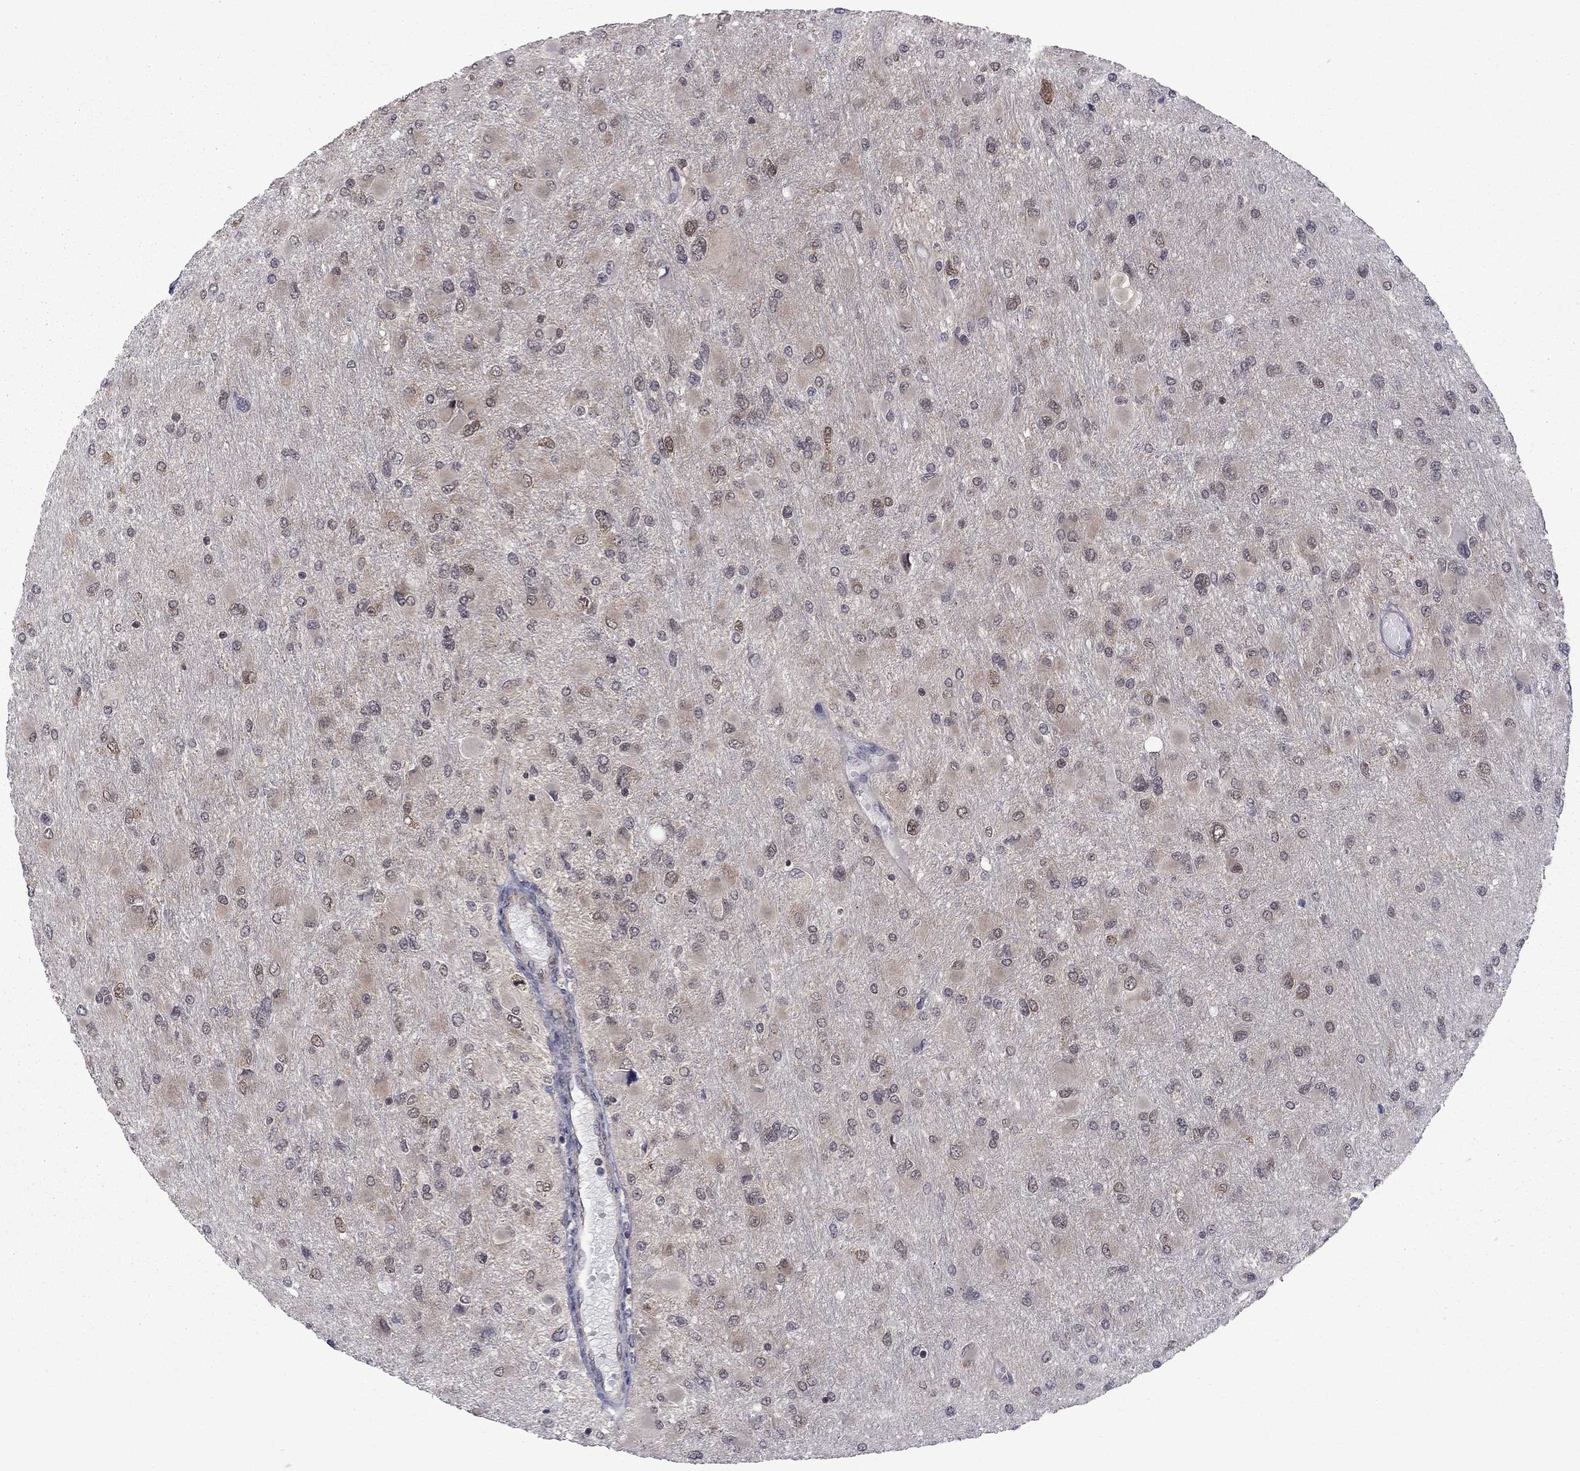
{"staining": {"intensity": "weak", "quantity": ">75%", "location": "cytoplasmic/membranous"}, "tissue": "glioma", "cell_type": "Tumor cells", "image_type": "cancer", "snomed": [{"axis": "morphology", "description": "Glioma, malignant, High grade"}, {"axis": "topography", "description": "Cerebral cortex"}], "caption": "High-grade glioma (malignant) tissue shows weak cytoplasmic/membranous positivity in approximately >75% of tumor cells, visualized by immunohistochemistry.", "gene": "NAA50", "patient": {"sex": "female", "age": 36}}